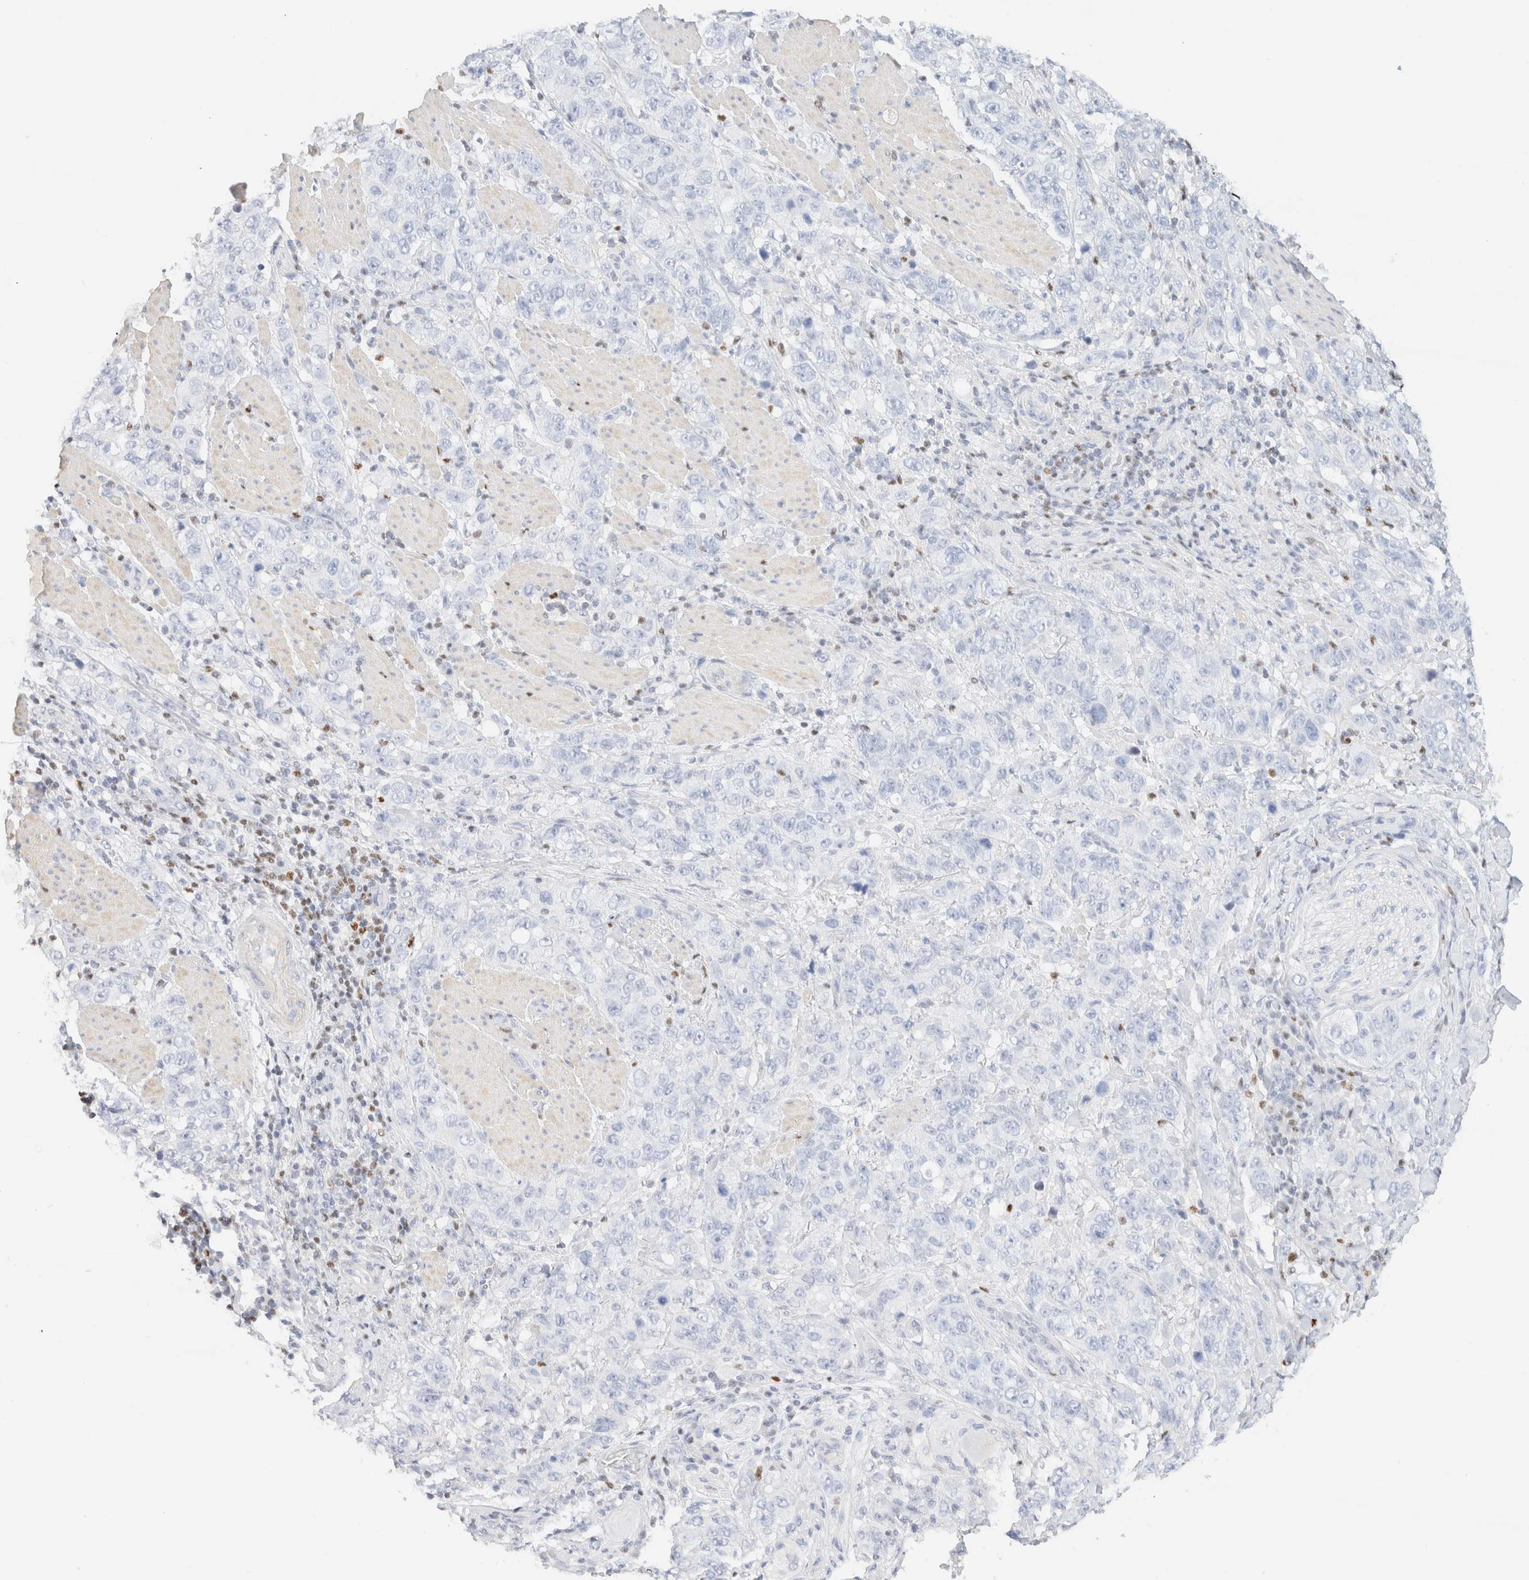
{"staining": {"intensity": "negative", "quantity": "none", "location": "none"}, "tissue": "stomach cancer", "cell_type": "Tumor cells", "image_type": "cancer", "snomed": [{"axis": "morphology", "description": "Adenocarcinoma, NOS"}, {"axis": "topography", "description": "Stomach"}], "caption": "High power microscopy micrograph of an IHC photomicrograph of adenocarcinoma (stomach), revealing no significant expression in tumor cells.", "gene": "IKZF3", "patient": {"sex": "male", "age": 48}}